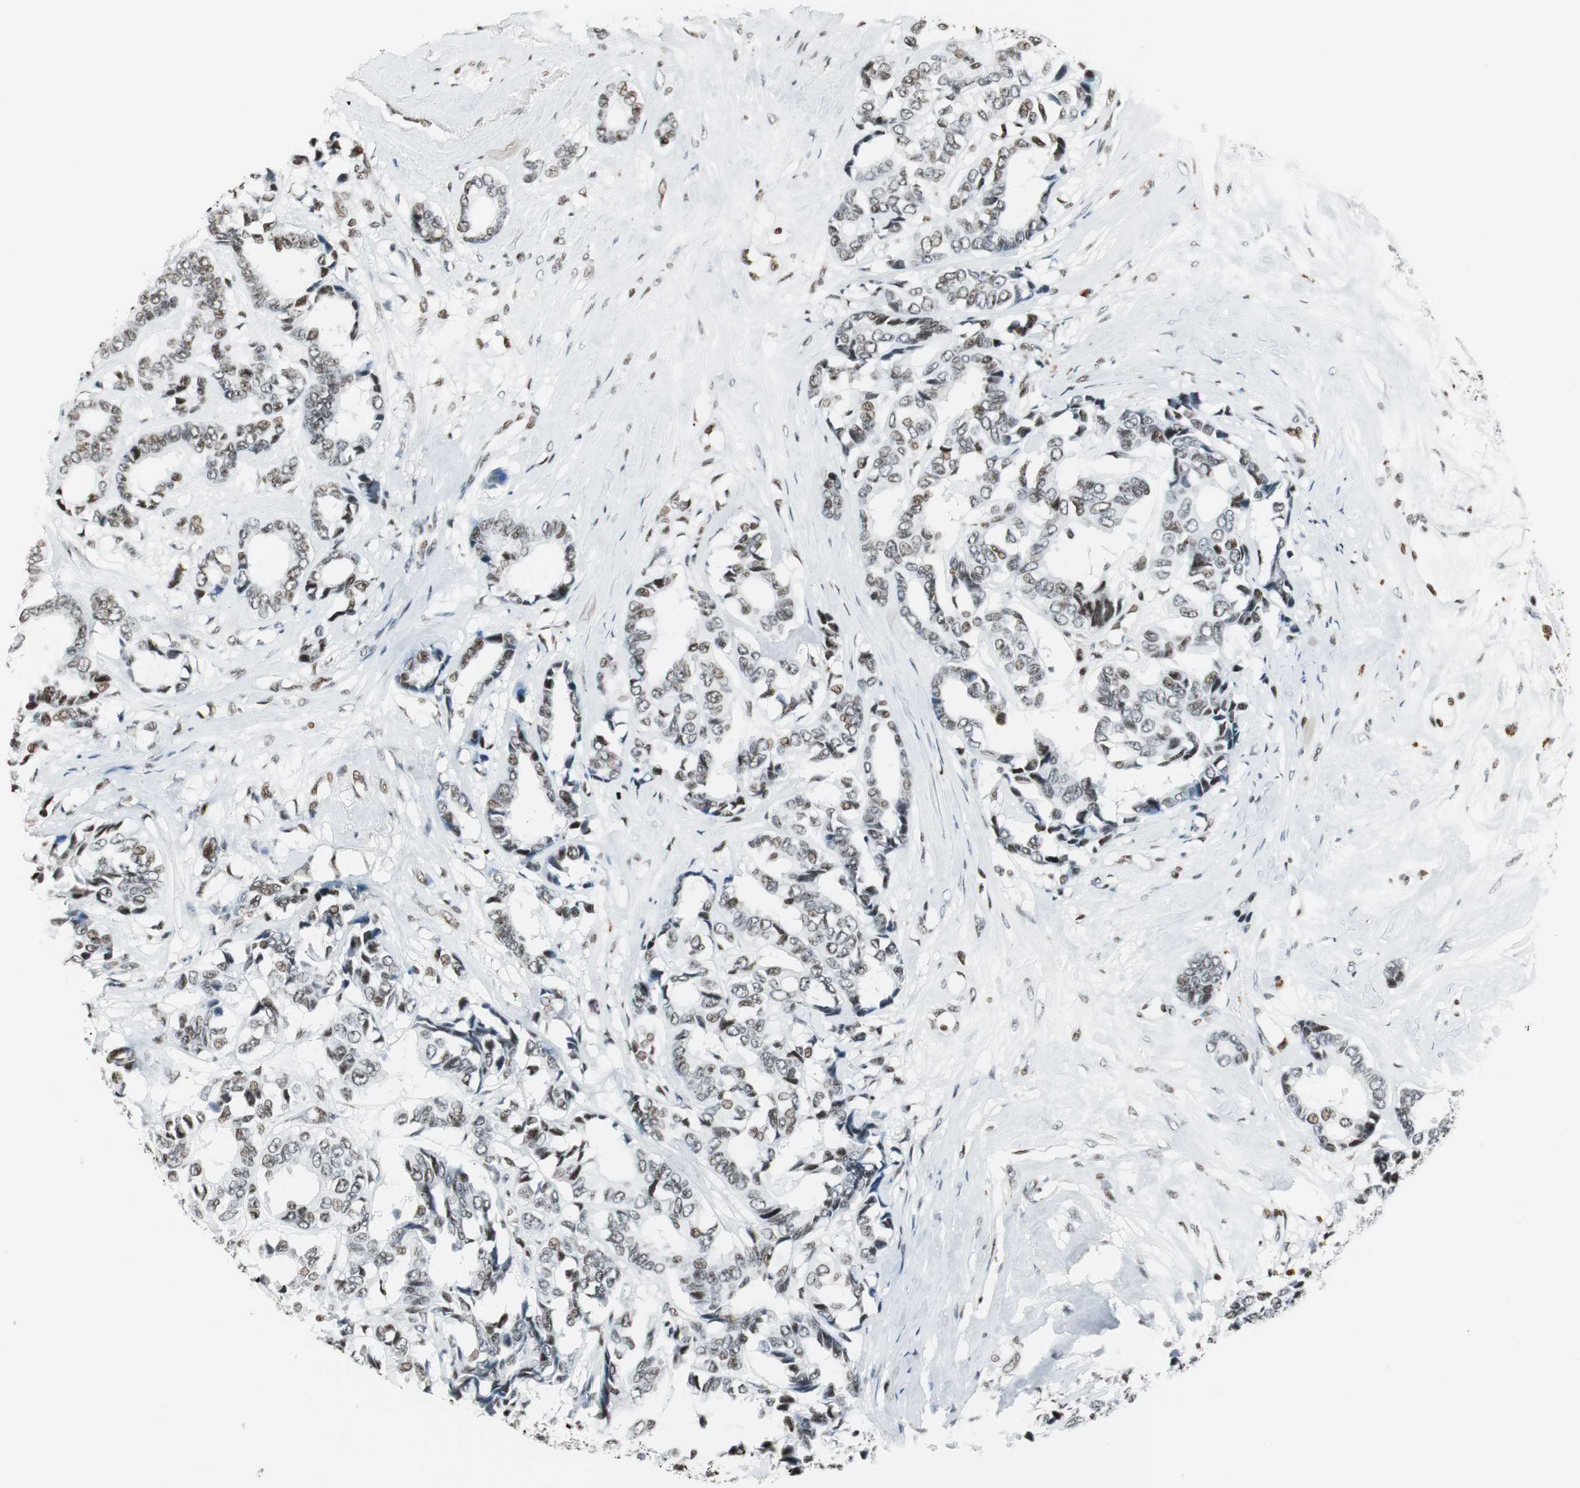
{"staining": {"intensity": "weak", "quantity": "25%-75%", "location": "nuclear"}, "tissue": "breast cancer", "cell_type": "Tumor cells", "image_type": "cancer", "snomed": [{"axis": "morphology", "description": "Duct carcinoma"}, {"axis": "topography", "description": "Breast"}], "caption": "A histopathology image of breast invasive ductal carcinoma stained for a protein demonstrates weak nuclear brown staining in tumor cells.", "gene": "RBBP4", "patient": {"sex": "female", "age": 87}}